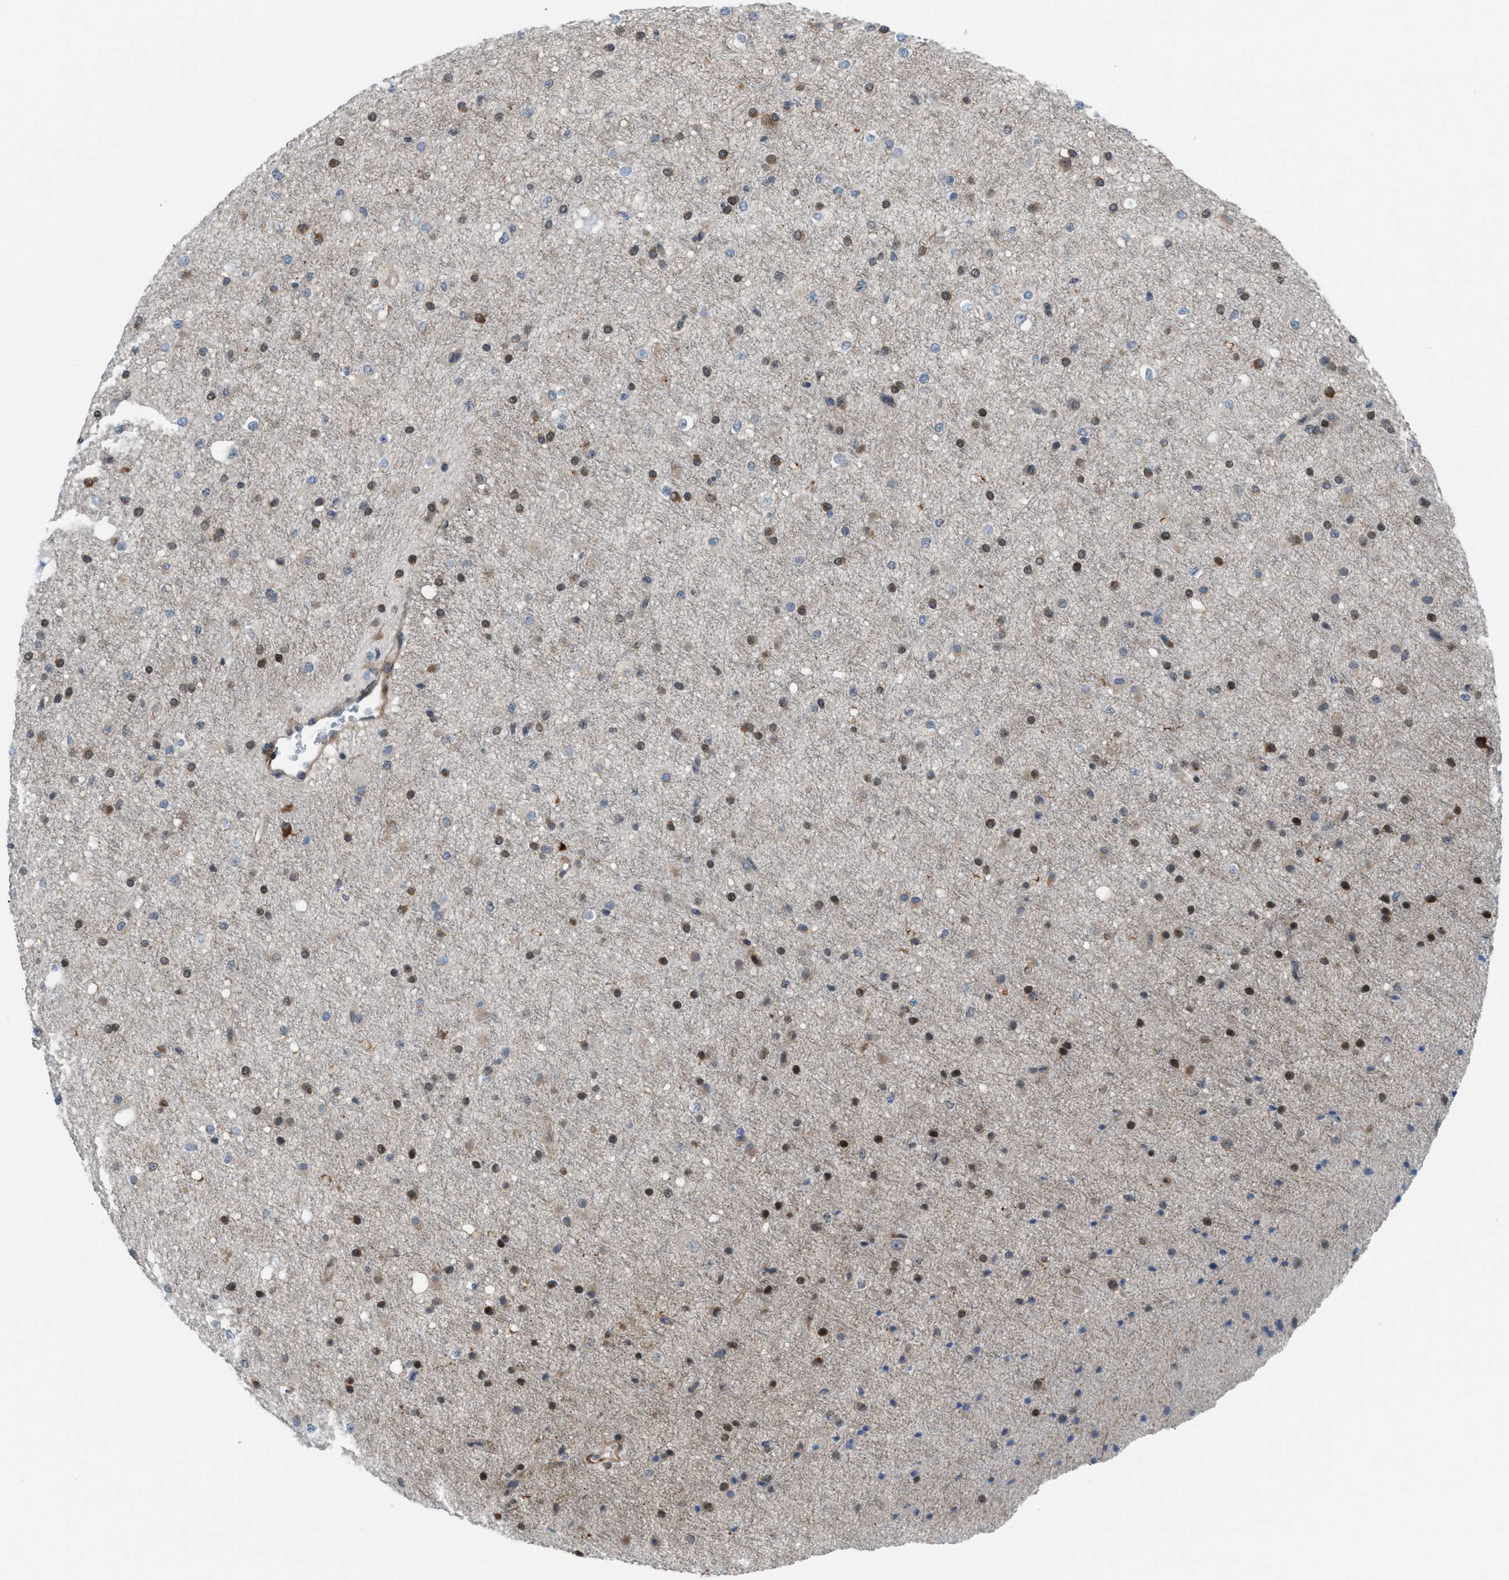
{"staining": {"intensity": "strong", "quantity": "<25%", "location": "cytoplasmic/membranous"}, "tissue": "cerebral cortex", "cell_type": "Endothelial cells", "image_type": "normal", "snomed": [{"axis": "morphology", "description": "Normal tissue, NOS"}, {"axis": "morphology", "description": "Developmental malformation"}, {"axis": "topography", "description": "Cerebral cortex"}], "caption": "A brown stain shows strong cytoplasmic/membranous positivity of a protein in endothelial cells of normal cerebral cortex. The protein is stained brown, and the nuclei are stained in blue (DAB IHC with brightfield microscopy, high magnification).", "gene": "ZNF276", "patient": {"sex": "female", "age": 30}}